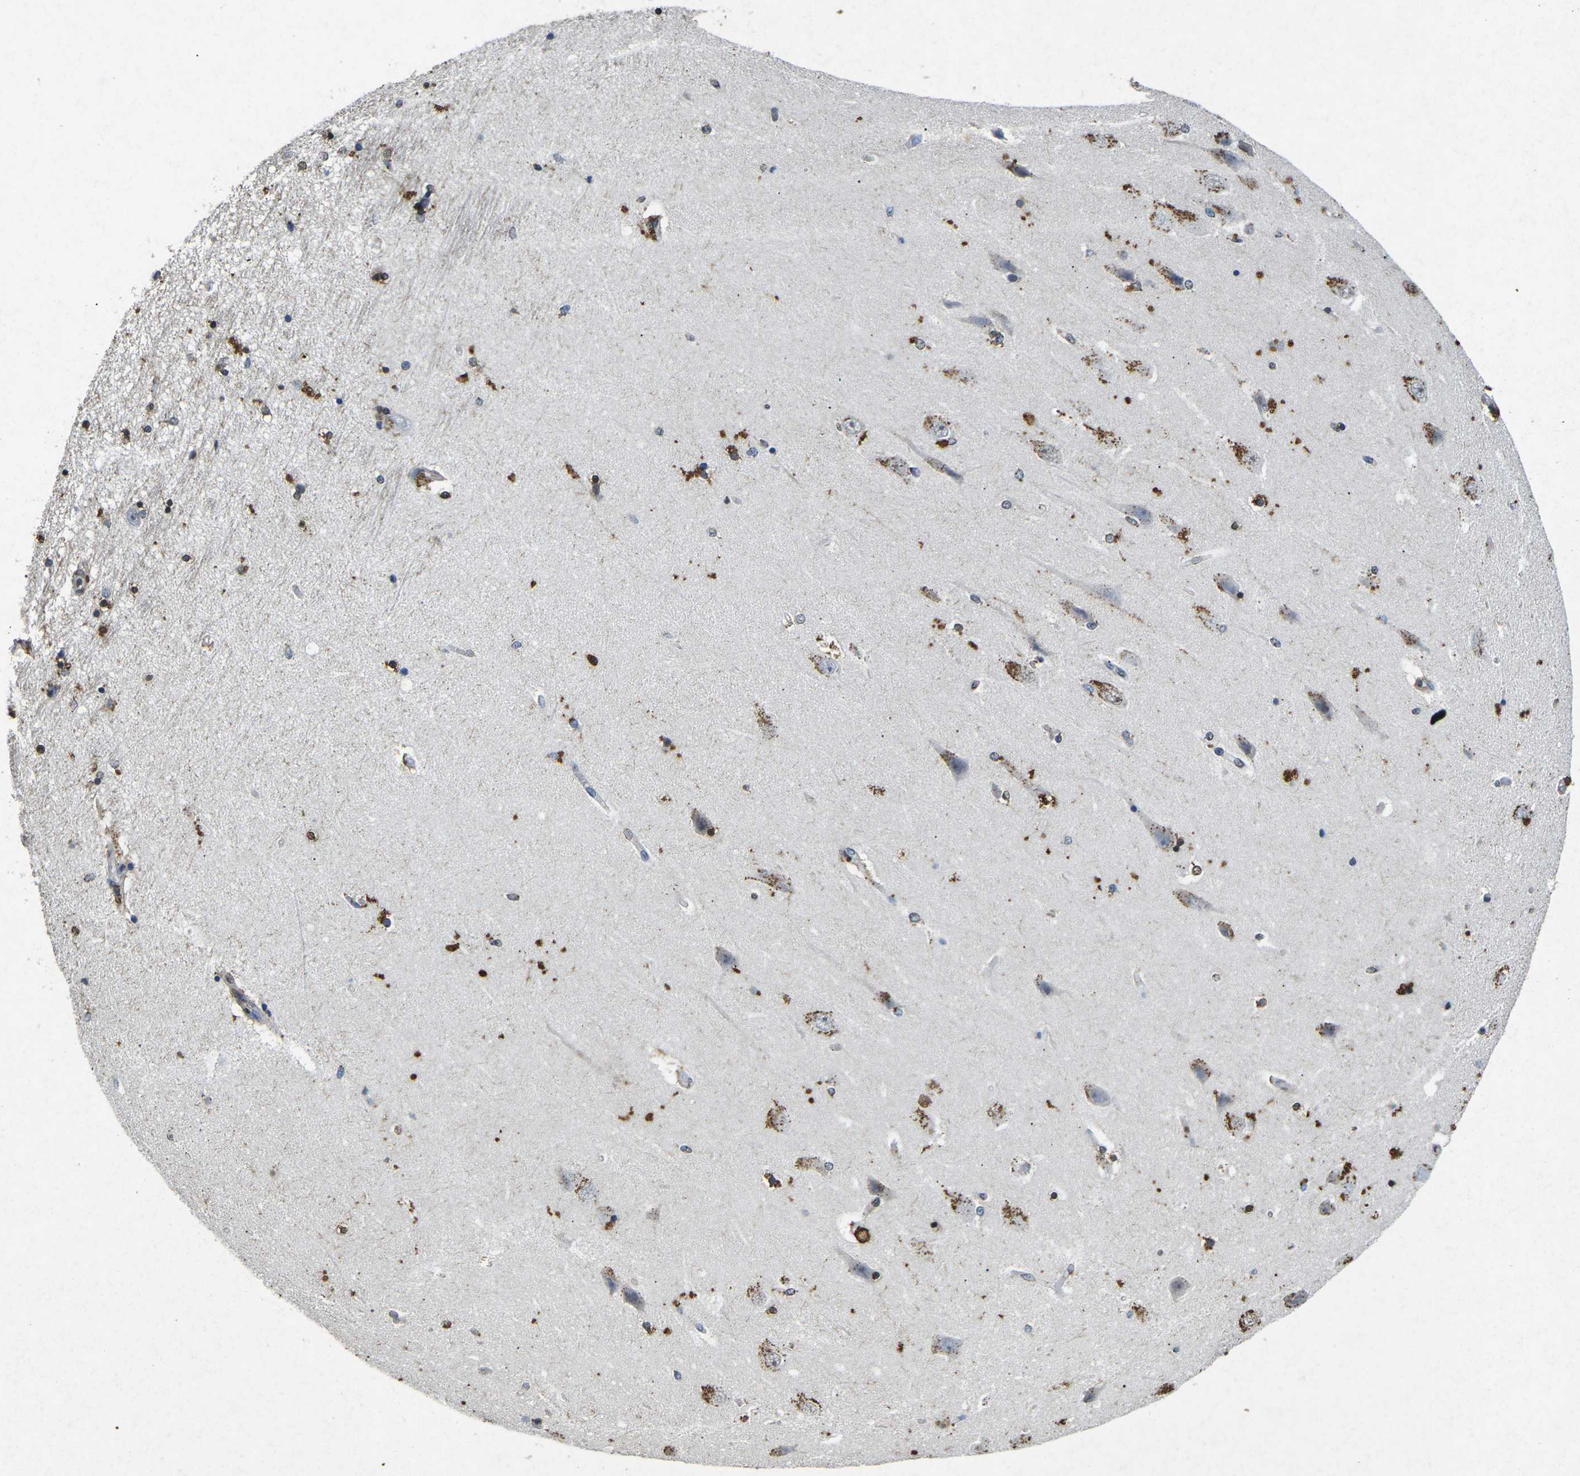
{"staining": {"intensity": "moderate", "quantity": "<25%", "location": "cytoplasmic/membranous"}, "tissue": "hippocampus", "cell_type": "Glial cells", "image_type": "normal", "snomed": [{"axis": "morphology", "description": "Normal tissue, NOS"}, {"axis": "topography", "description": "Hippocampus"}], "caption": "Human hippocampus stained for a protein (brown) displays moderate cytoplasmic/membranous positive staining in approximately <25% of glial cells.", "gene": "SCNN1B", "patient": {"sex": "female", "age": 54}}